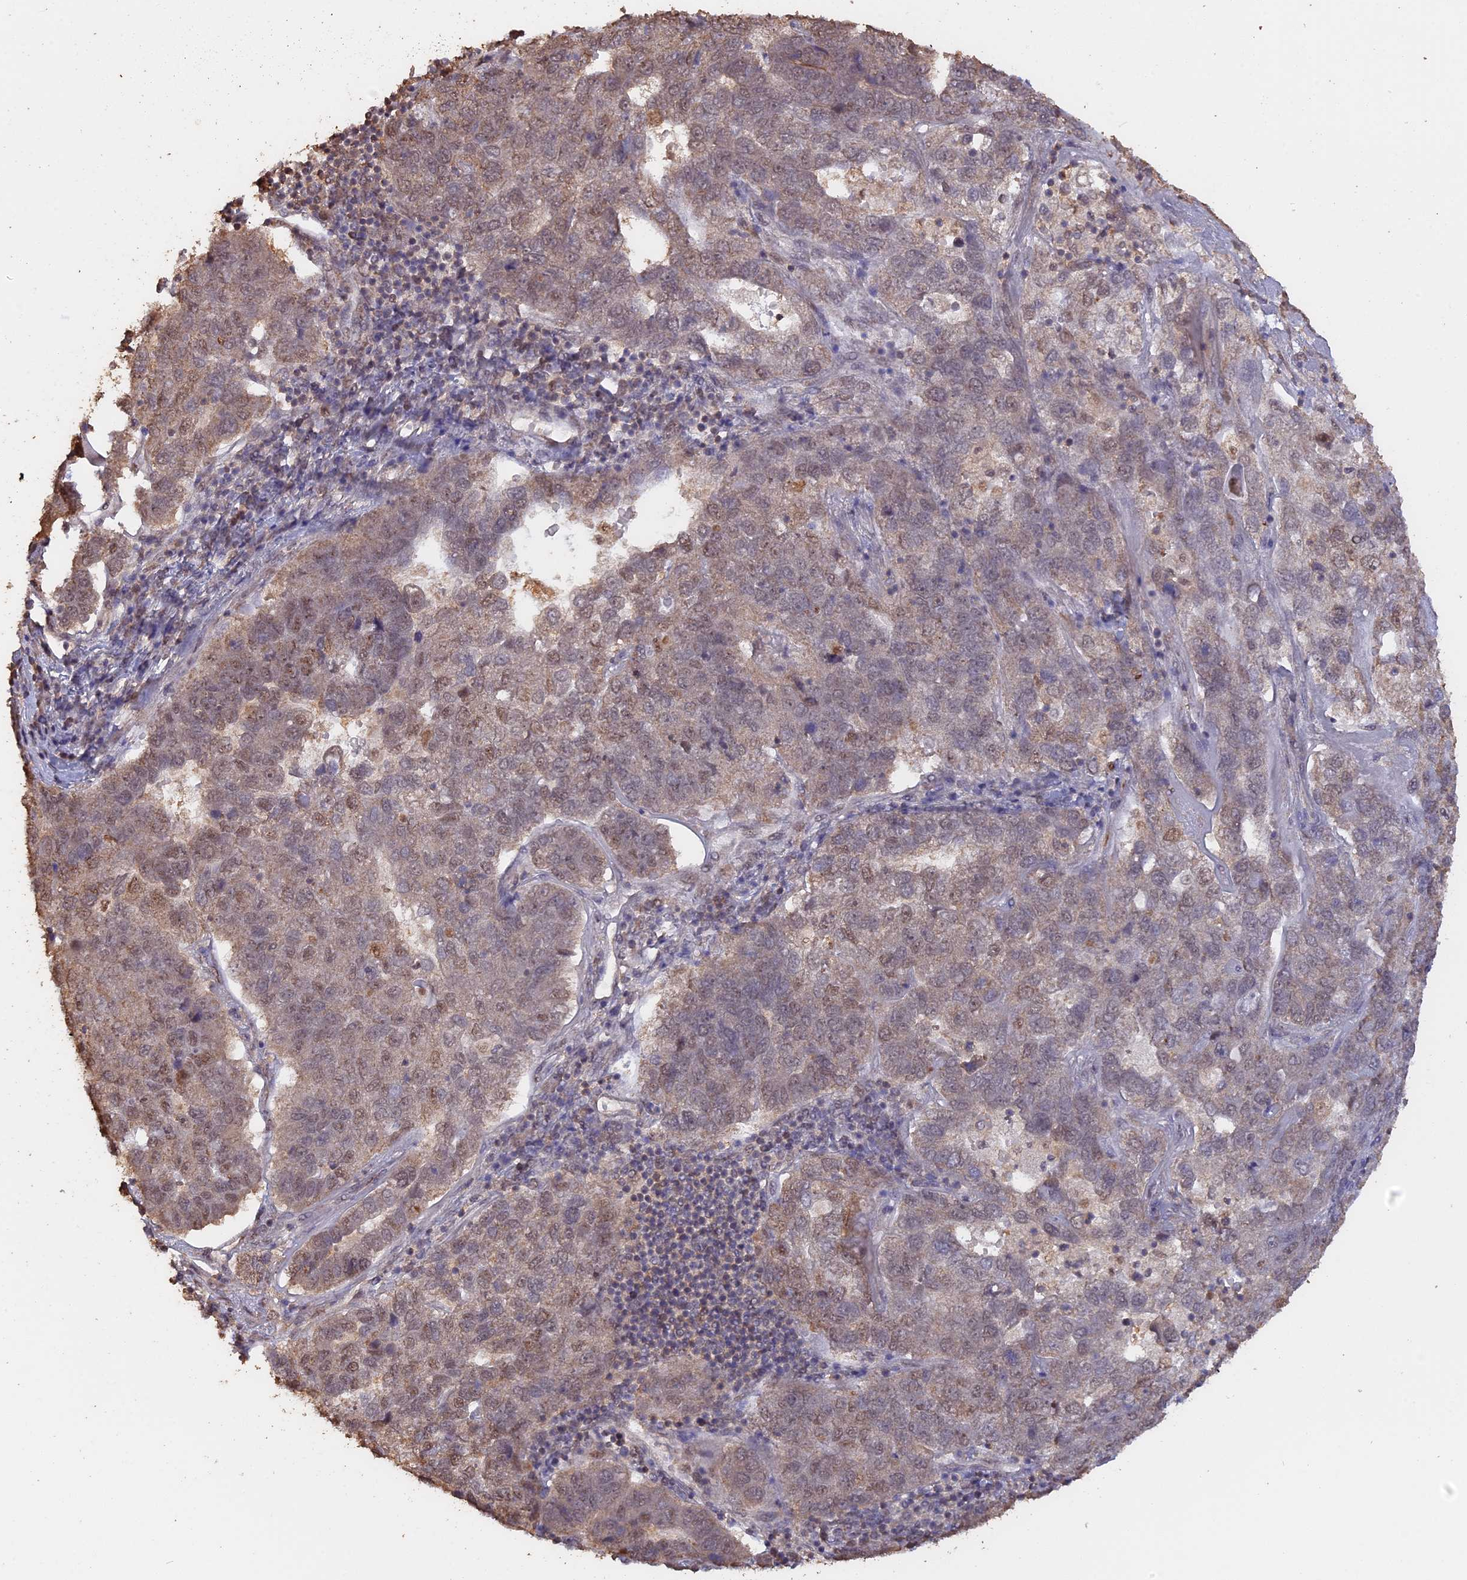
{"staining": {"intensity": "weak", "quantity": "25%-75%", "location": "nuclear"}, "tissue": "pancreatic cancer", "cell_type": "Tumor cells", "image_type": "cancer", "snomed": [{"axis": "morphology", "description": "Adenocarcinoma, NOS"}, {"axis": "topography", "description": "Pancreas"}], "caption": "Immunohistochemistry (IHC) histopathology image of neoplastic tissue: human adenocarcinoma (pancreatic) stained using immunohistochemistry (IHC) shows low levels of weak protein expression localized specifically in the nuclear of tumor cells, appearing as a nuclear brown color.", "gene": "PSMC6", "patient": {"sex": "female", "age": 61}}